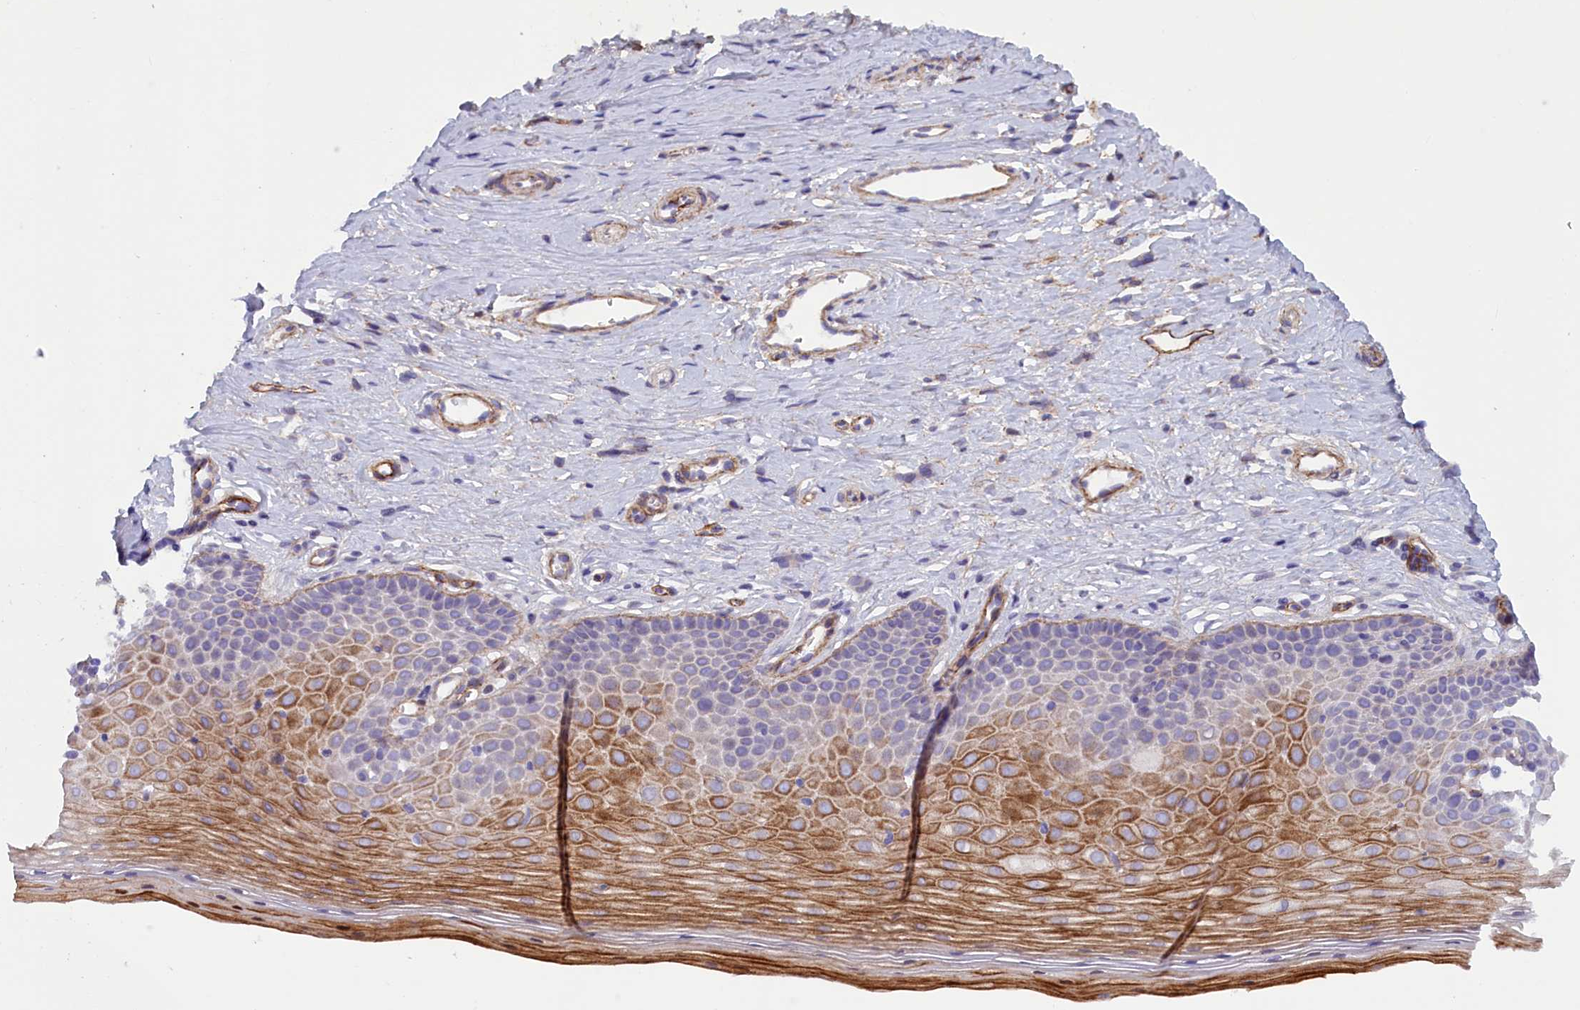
{"staining": {"intensity": "strong", "quantity": "<25%", "location": "cytoplasmic/membranous,nuclear"}, "tissue": "cervix", "cell_type": "Glandular cells", "image_type": "normal", "snomed": [{"axis": "morphology", "description": "Normal tissue, NOS"}, {"axis": "topography", "description": "Cervix"}], "caption": "IHC (DAB (3,3'-diaminobenzidine)) staining of normal human cervix shows strong cytoplasmic/membranous,nuclear protein positivity in about <25% of glandular cells.", "gene": "LOXL1", "patient": {"sex": "female", "age": 36}}